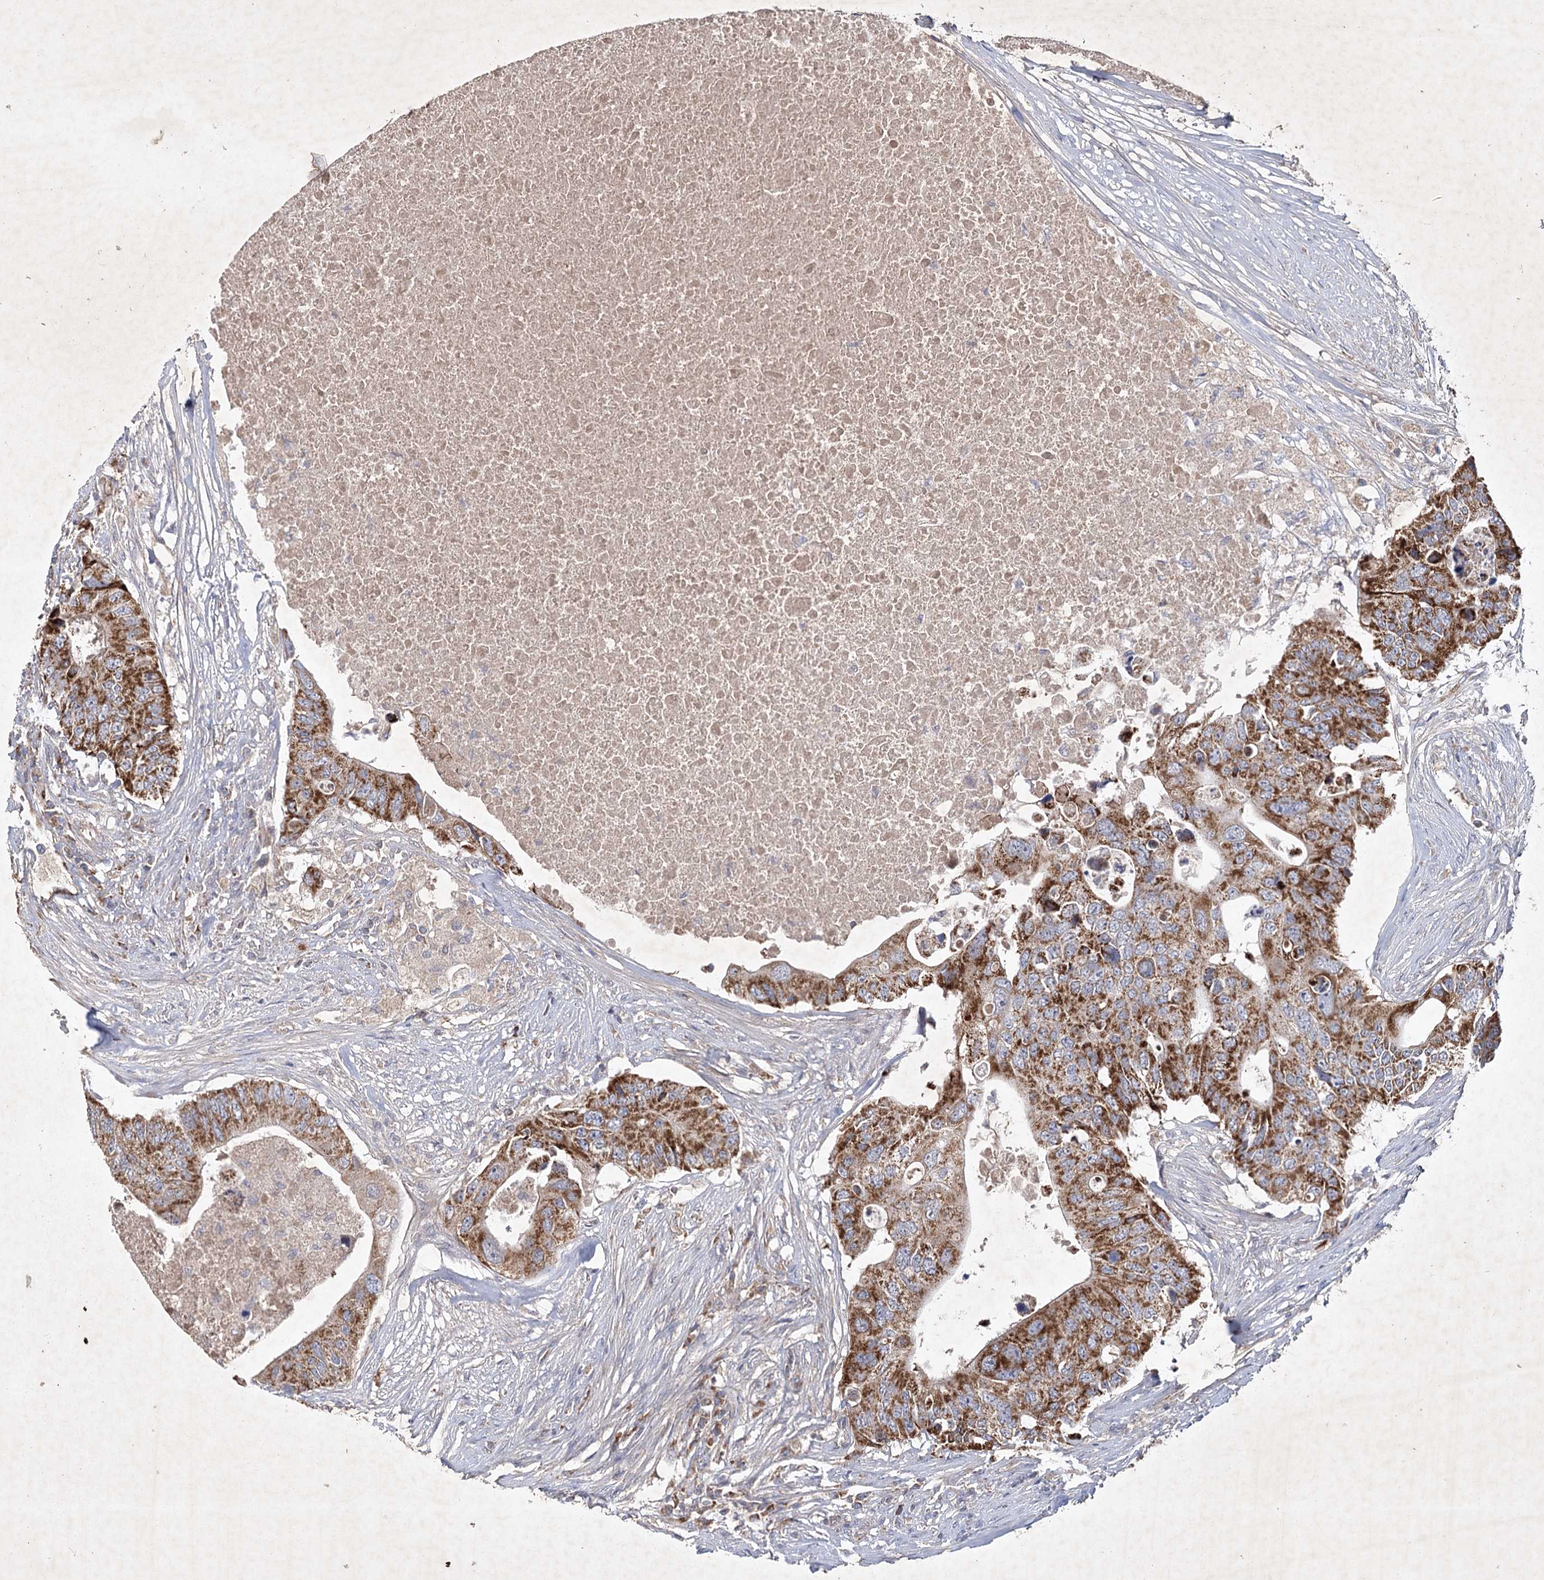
{"staining": {"intensity": "strong", "quantity": ">75%", "location": "cytoplasmic/membranous"}, "tissue": "colorectal cancer", "cell_type": "Tumor cells", "image_type": "cancer", "snomed": [{"axis": "morphology", "description": "Adenocarcinoma, NOS"}, {"axis": "topography", "description": "Colon"}], "caption": "Strong cytoplasmic/membranous staining for a protein is identified in about >75% of tumor cells of colorectal cancer (adenocarcinoma) using immunohistochemistry (IHC).", "gene": "MRPL44", "patient": {"sex": "male", "age": 71}}